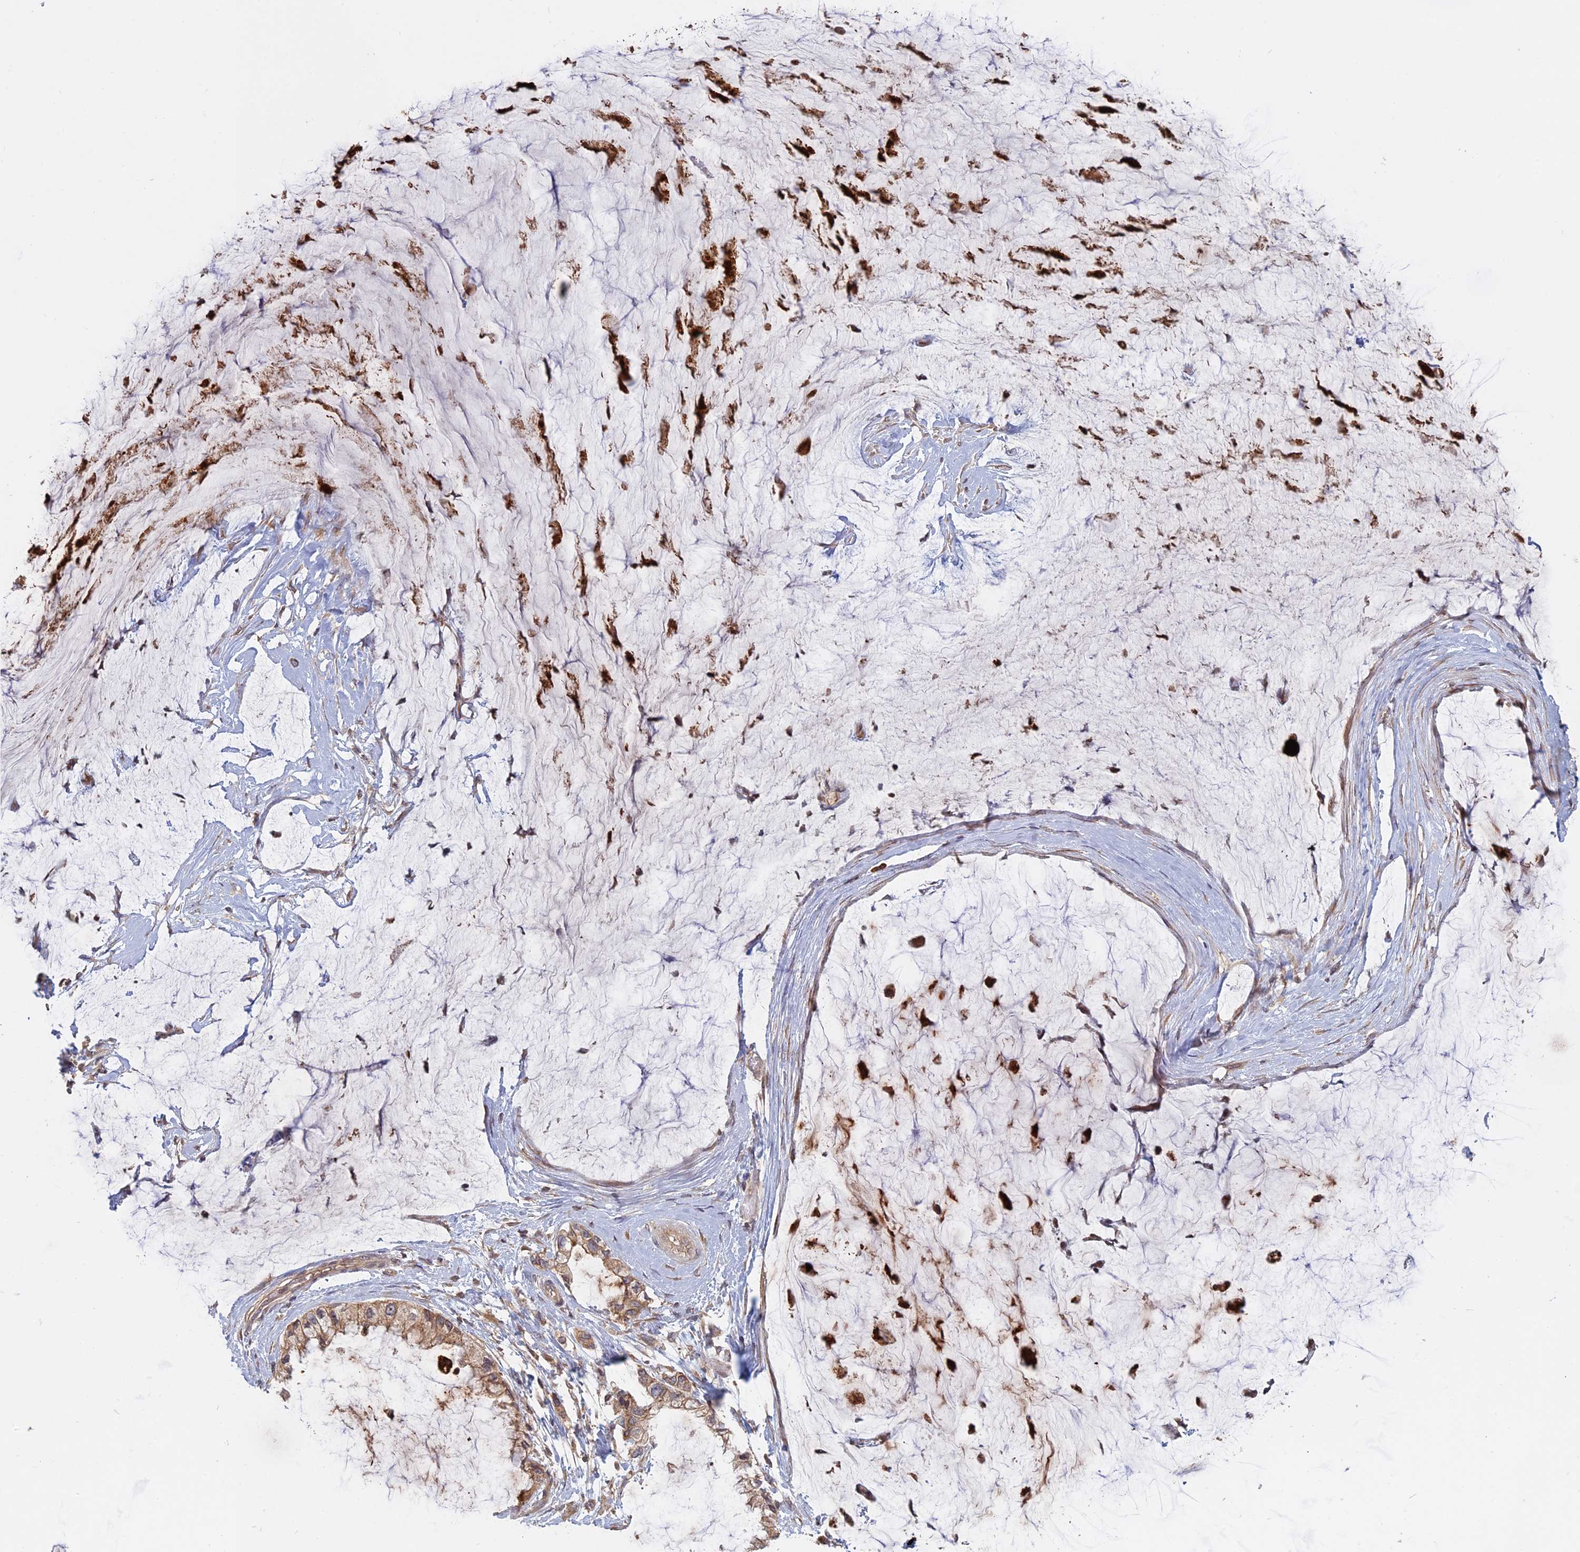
{"staining": {"intensity": "moderate", "quantity": ">75%", "location": "cytoplasmic/membranous"}, "tissue": "ovarian cancer", "cell_type": "Tumor cells", "image_type": "cancer", "snomed": [{"axis": "morphology", "description": "Cystadenocarcinoma, mucinous, NOS"}, {"axis": "topography", "description": "Ovary"}], "caption": "Immunohistochemistry (IHC) of human ovarian mucinous cystadenocarcinoma shows medium levels of moderate cytoplasmic/membranous expression in about >75% of tumor cells.", "gene": "TMEM208", "patient": {"sex": "female", "age": 39}}